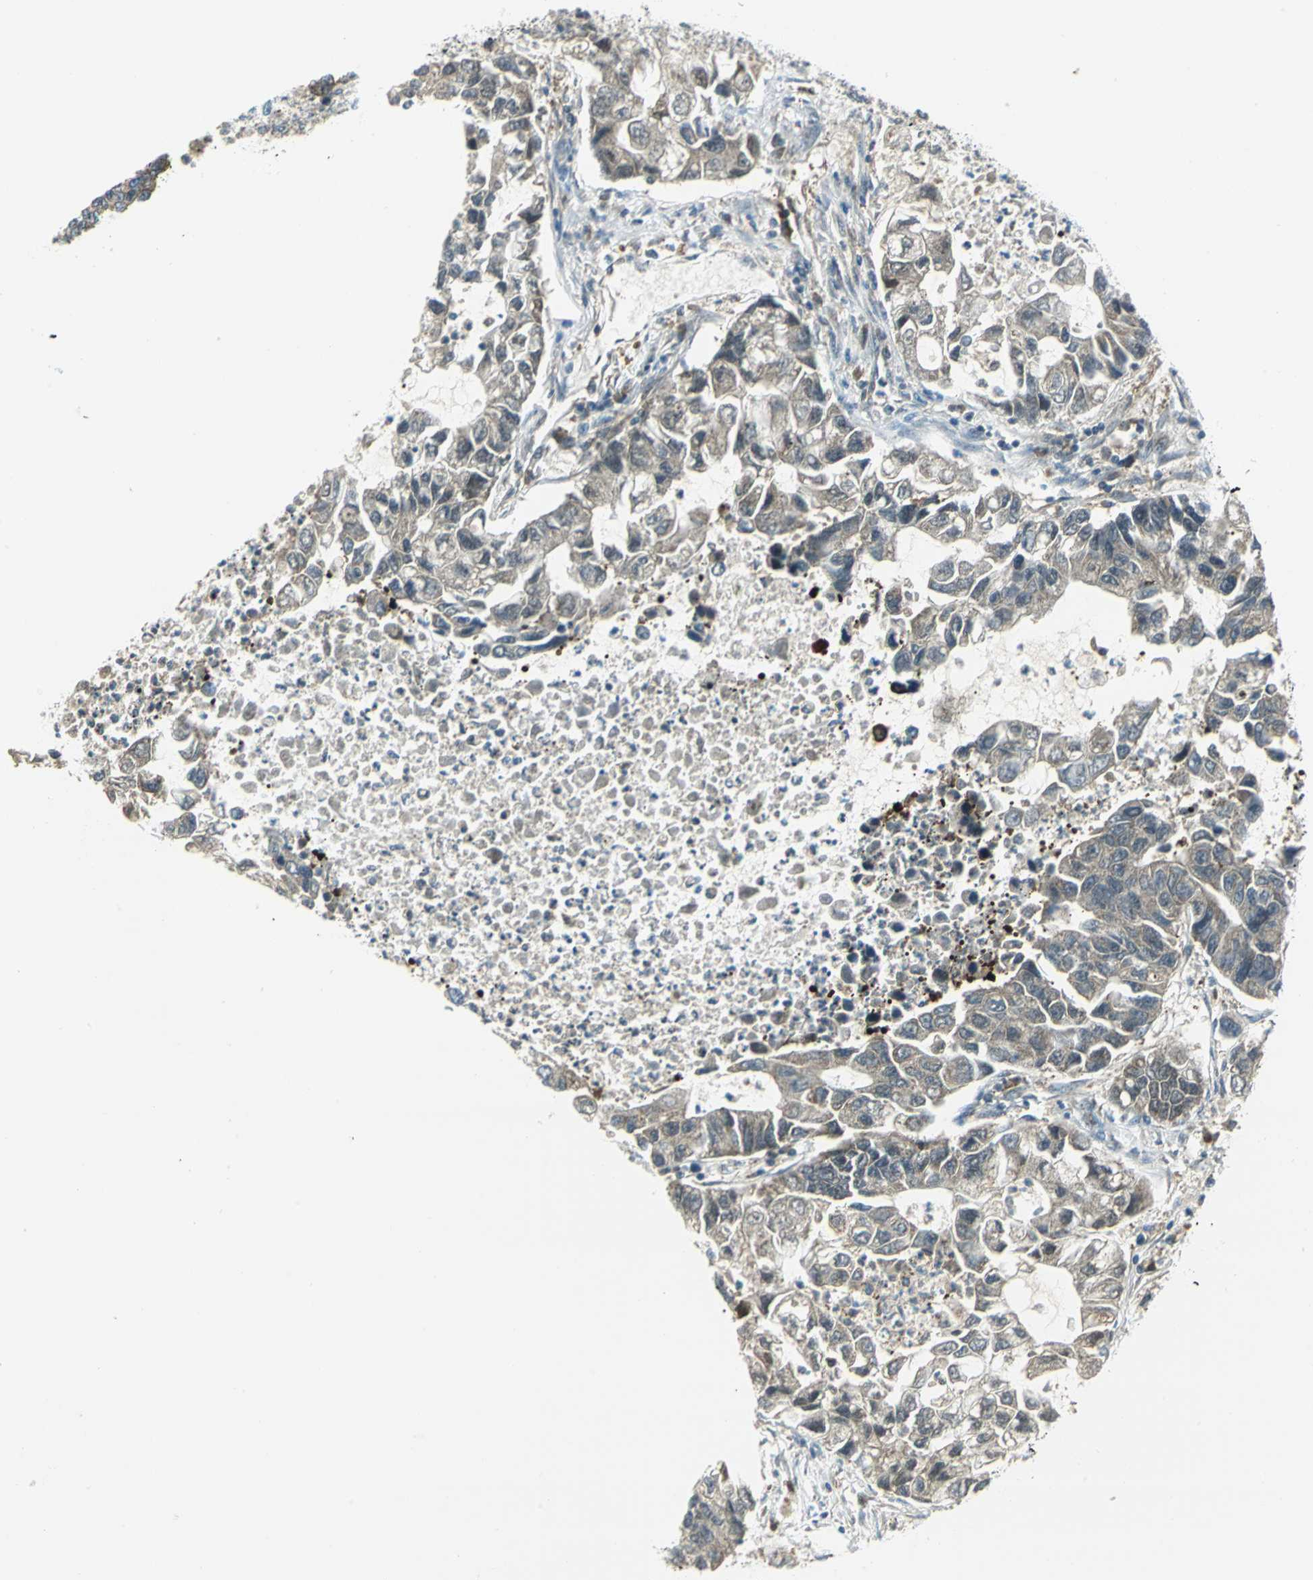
{"staining": {"intensity": "weak", "quantity": "25%-75%", "location": "cytoplasmic/membranous"}, "tissue": "lung cancer", "cell_type": "Tumor cells", "image_type": "cancer", "snomed": [{"axis": "morphology", "description": "Adenocarcinoma, NOS"}, {"axis": "topography", "description": "Lung"}], "caption": "Lung adenocarcinoma was stained to show a protein in brown. There is low levels of weak cytoplasmic/membranous expression in about 25%-75% of tumor cells.", "gene": "ALDOA", "patient": {"sex": "female", "age": 51}}